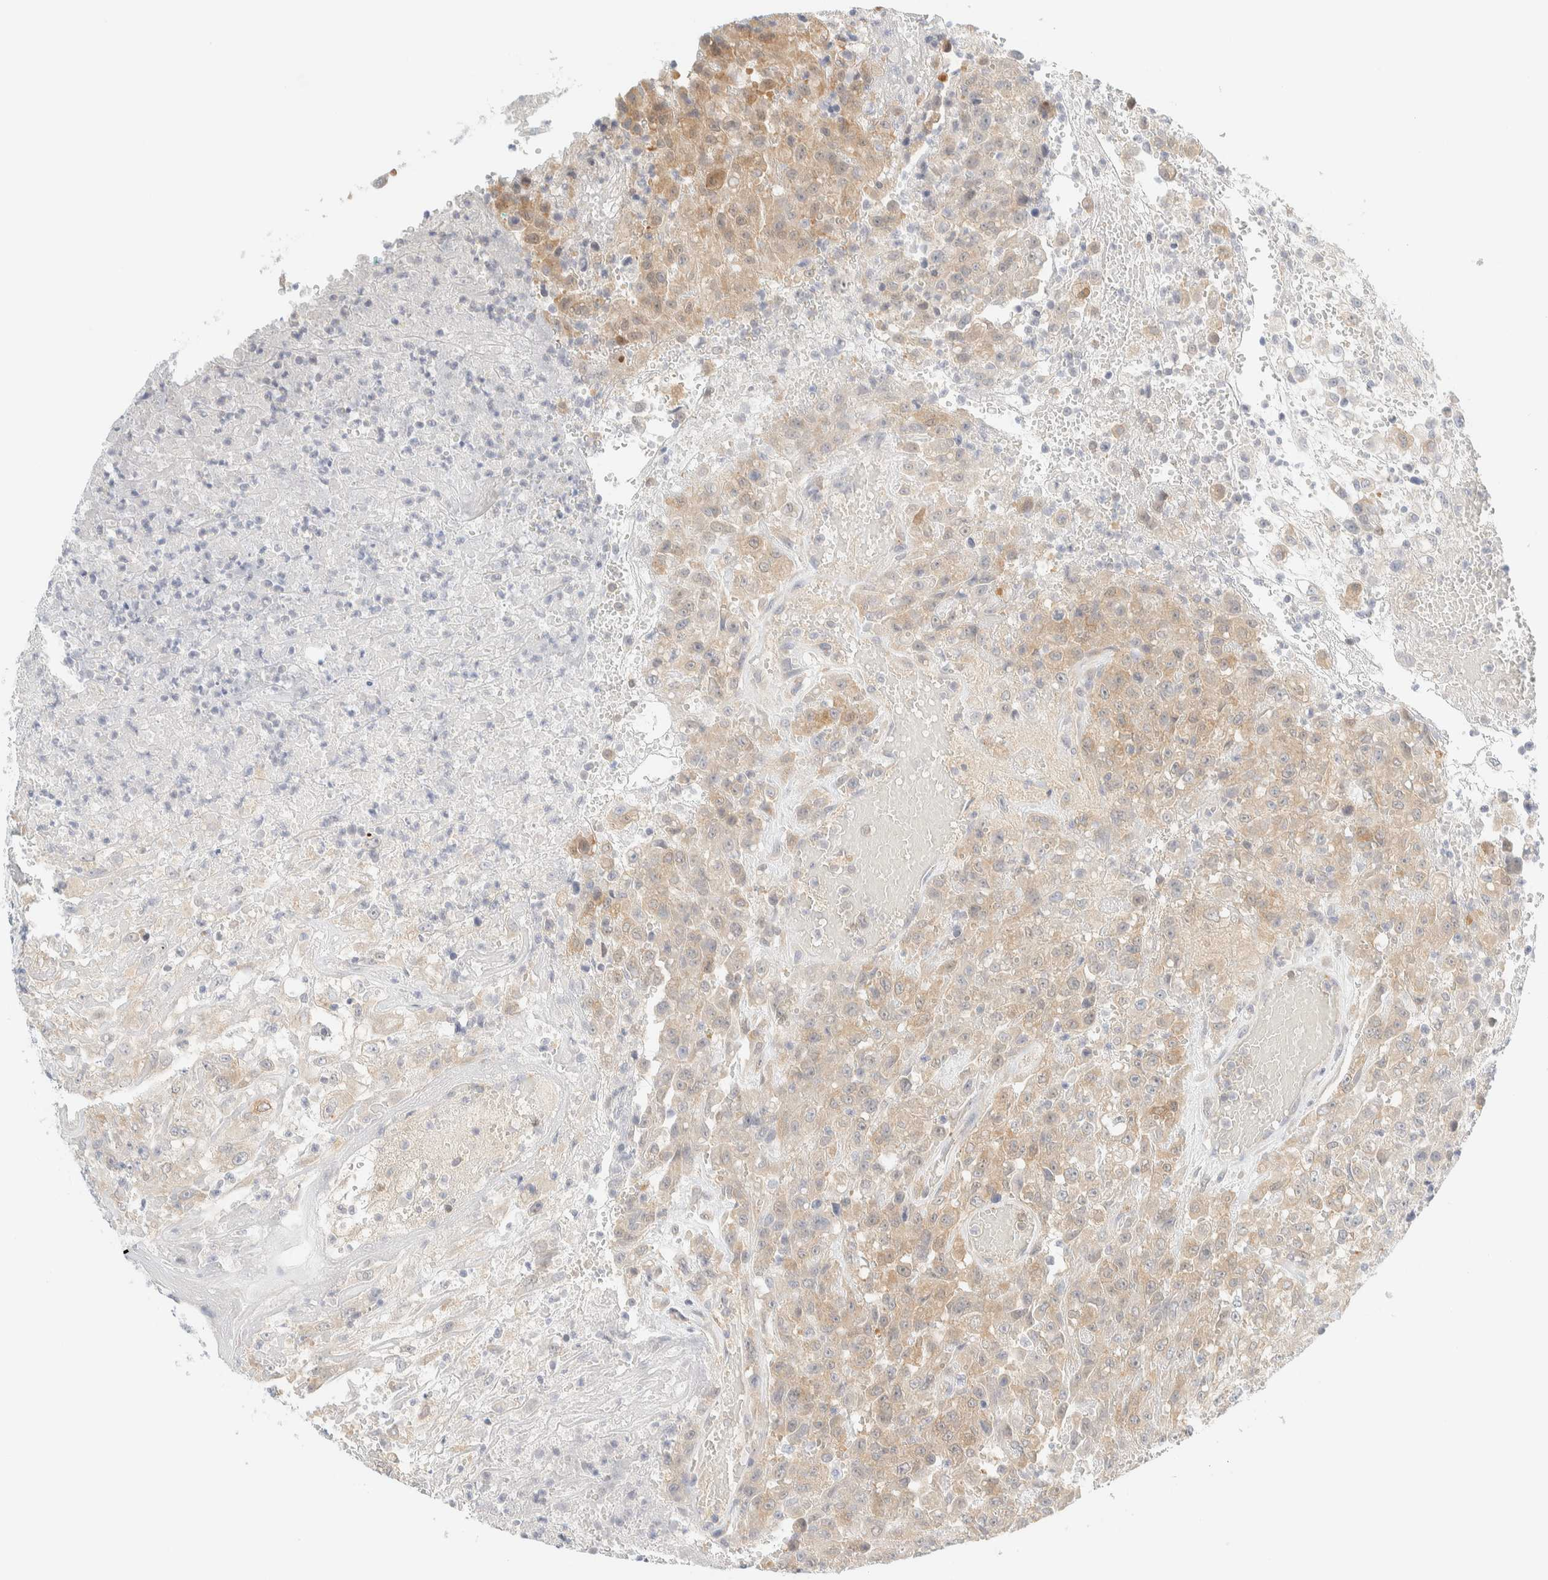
{"staining": {"intensity": "weak", "quantity": ">75%", "location": "cytoplasmic/membranous"}, "tissue": "urothelial cancer", "cell_type": "Tumor cells", "image_type": "cancer", "snomed": [{"axis": "morphology", "description": "Urothelial carcinoma, High grade"}, {"axis": "topography", "description": "Urinary bladder"}], "caption": "Immunohistochemical staining of urothelial carcinoma (high-grade) shows low levels of weak cytoplasmic/membranous positivity in approximately >75% of tumor cells.", "gene": "PCYT2", "patient": {"sex": "male", "age": 46}}